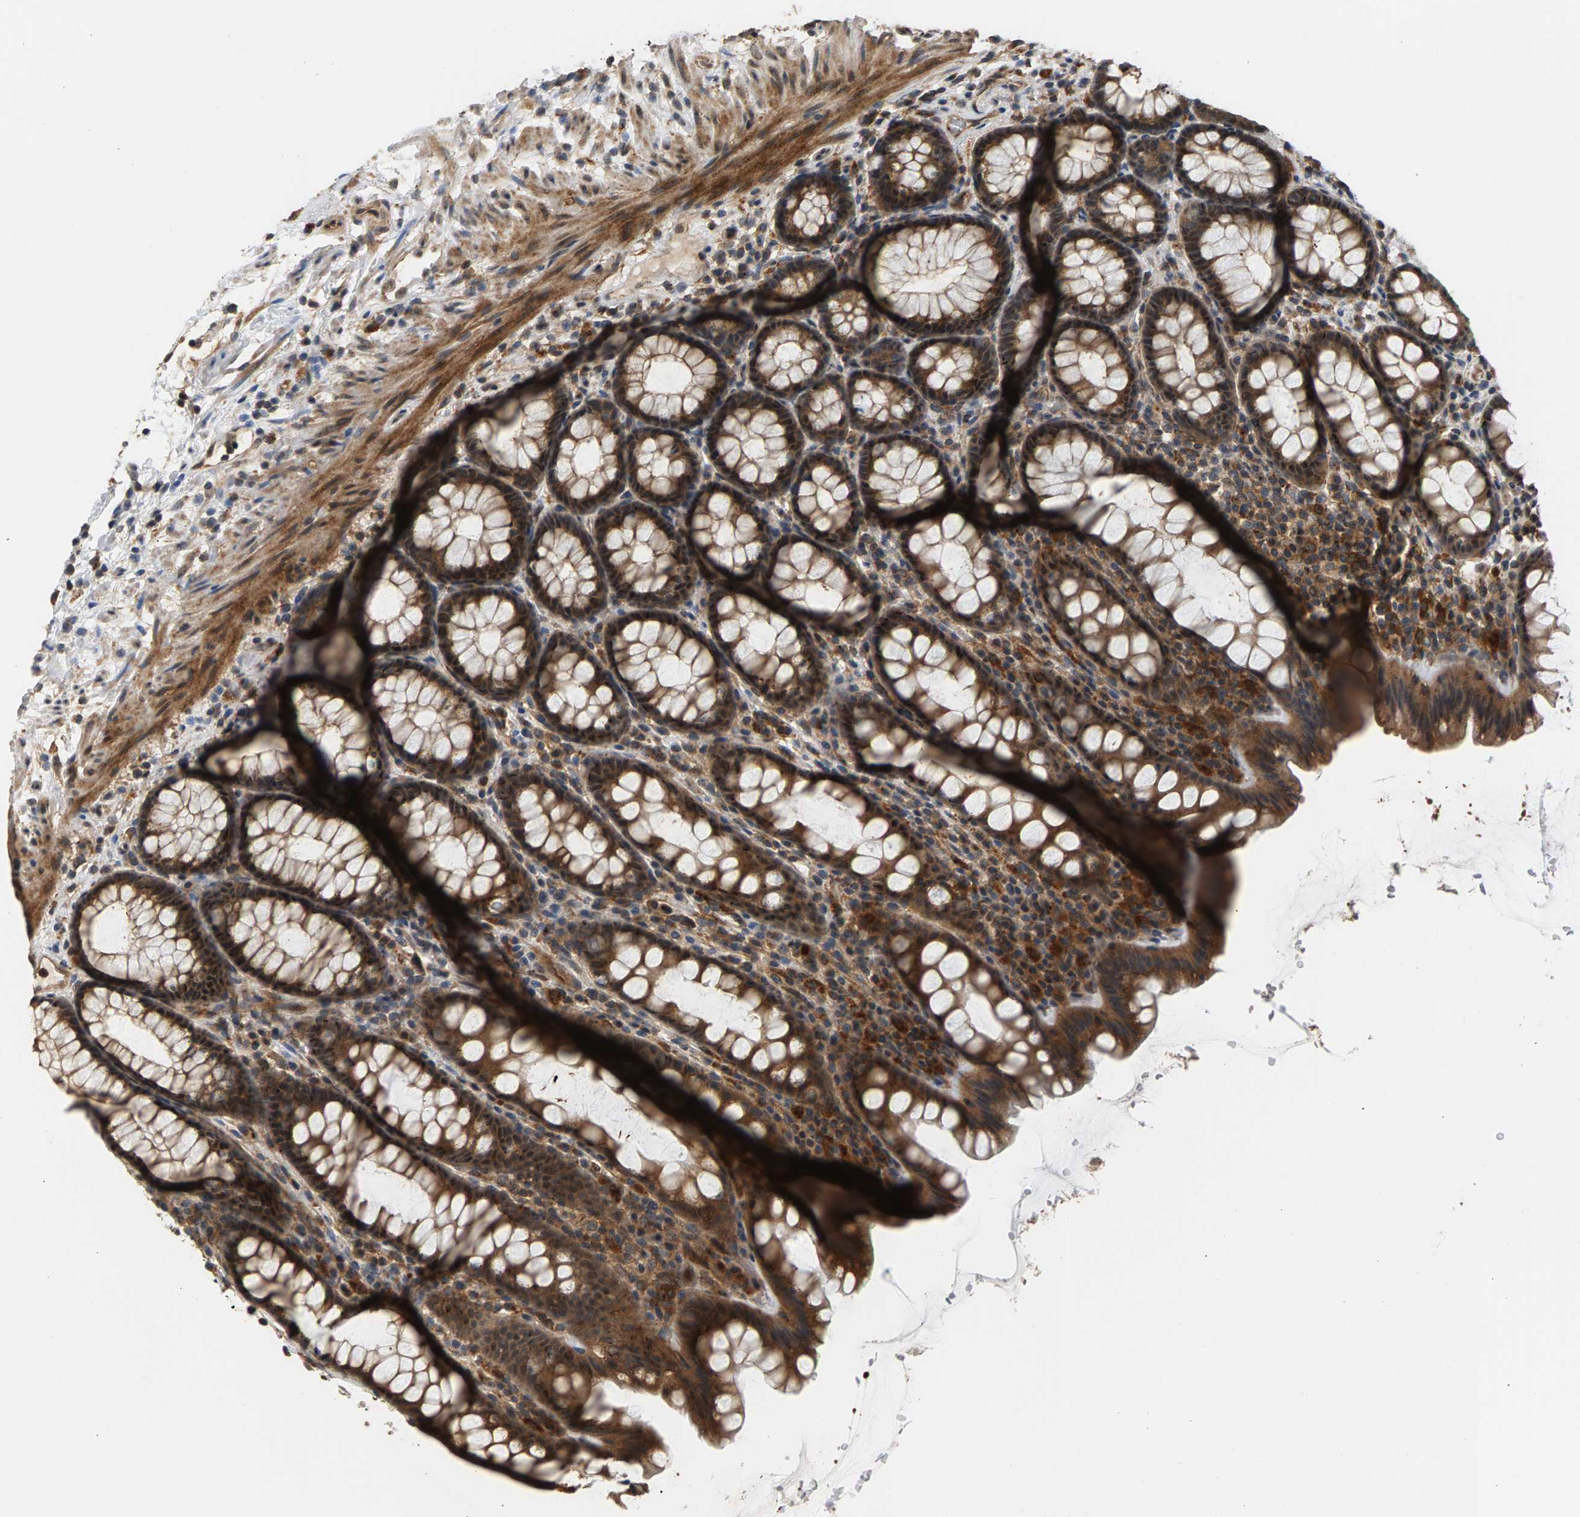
{"staining": {"intensity": "moderate", "quantity": ">75%", "location": "cytoplasmic/membranous,nuclear"}, "tissue": "rectum", "cell_type": "Glandular cells", "image_type": "normal", "snomed": [{"axis": "morphology", "description": "Normal tissue, NOS"}, {"axis": "topography", "description": "Rectum"}], "caption": "Glandular cells display medium levels of moderate cytoplasmic/membranous,nuclear positivity in about >75% of cells in normal rectum. Immunohistochemistry (ihc) stains the protein of interest in brown and the nuclei are stained blue.", "gene": "MAP2K5", "patient": {"sex": "male", "age": 92}}